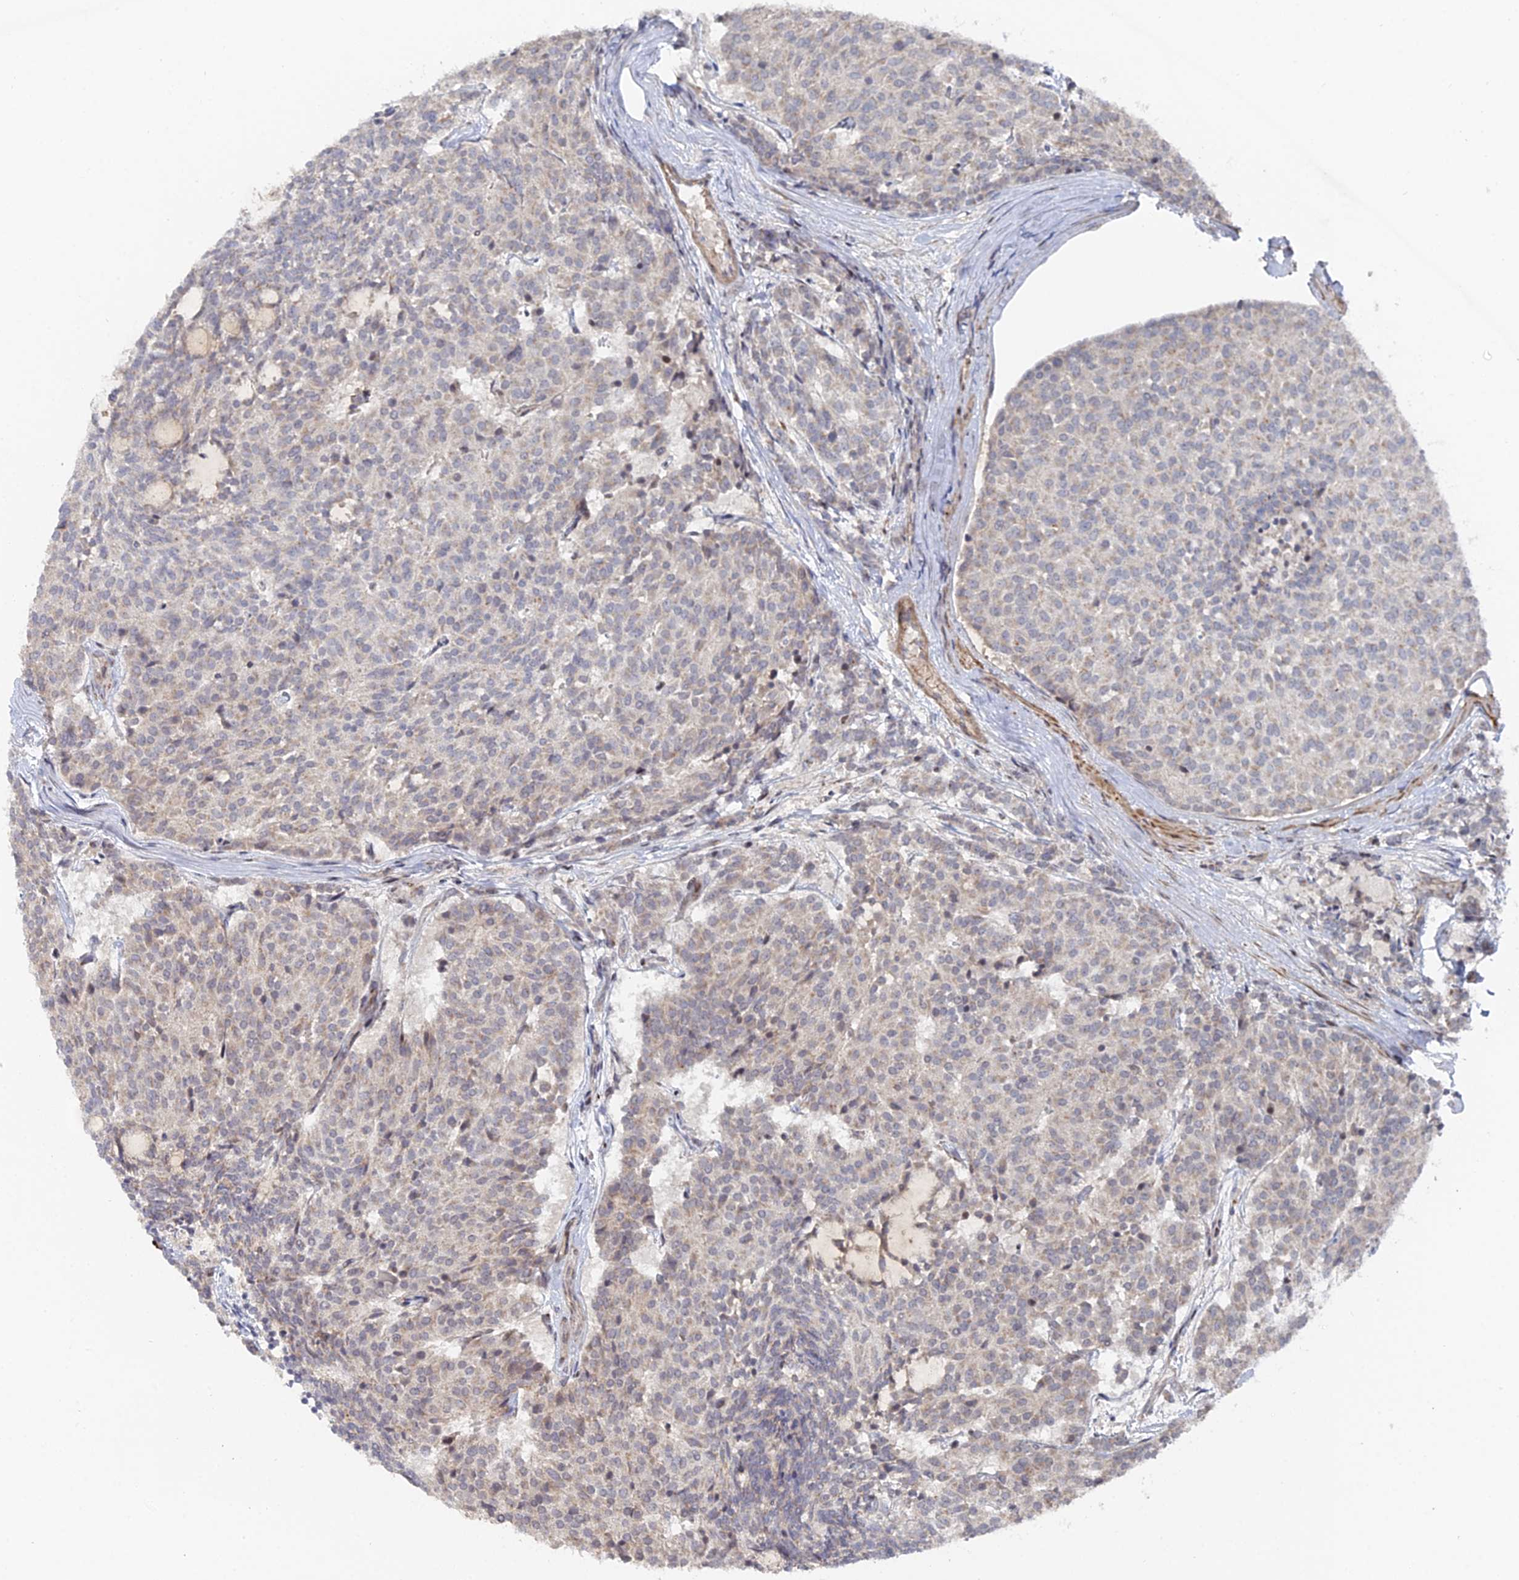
{"staining": {"intensity": "weak", "quantity": "<25%", "location": "cytoplasmic/membranous"}, "tissue": "carcinoid", "cell_type": "Tumor cells", "image_type": "cancer", "snomed": [{"axis": "morphology", "description": "Carcinoid, malignant, NOS"}, {"axis": "topography", "description": "Pancreas"}], "caption": "The image shows no staining of tumor cells in carcinoid.", "gene": "SGMS1", "patient": {"sex": "female", "age": 54}}